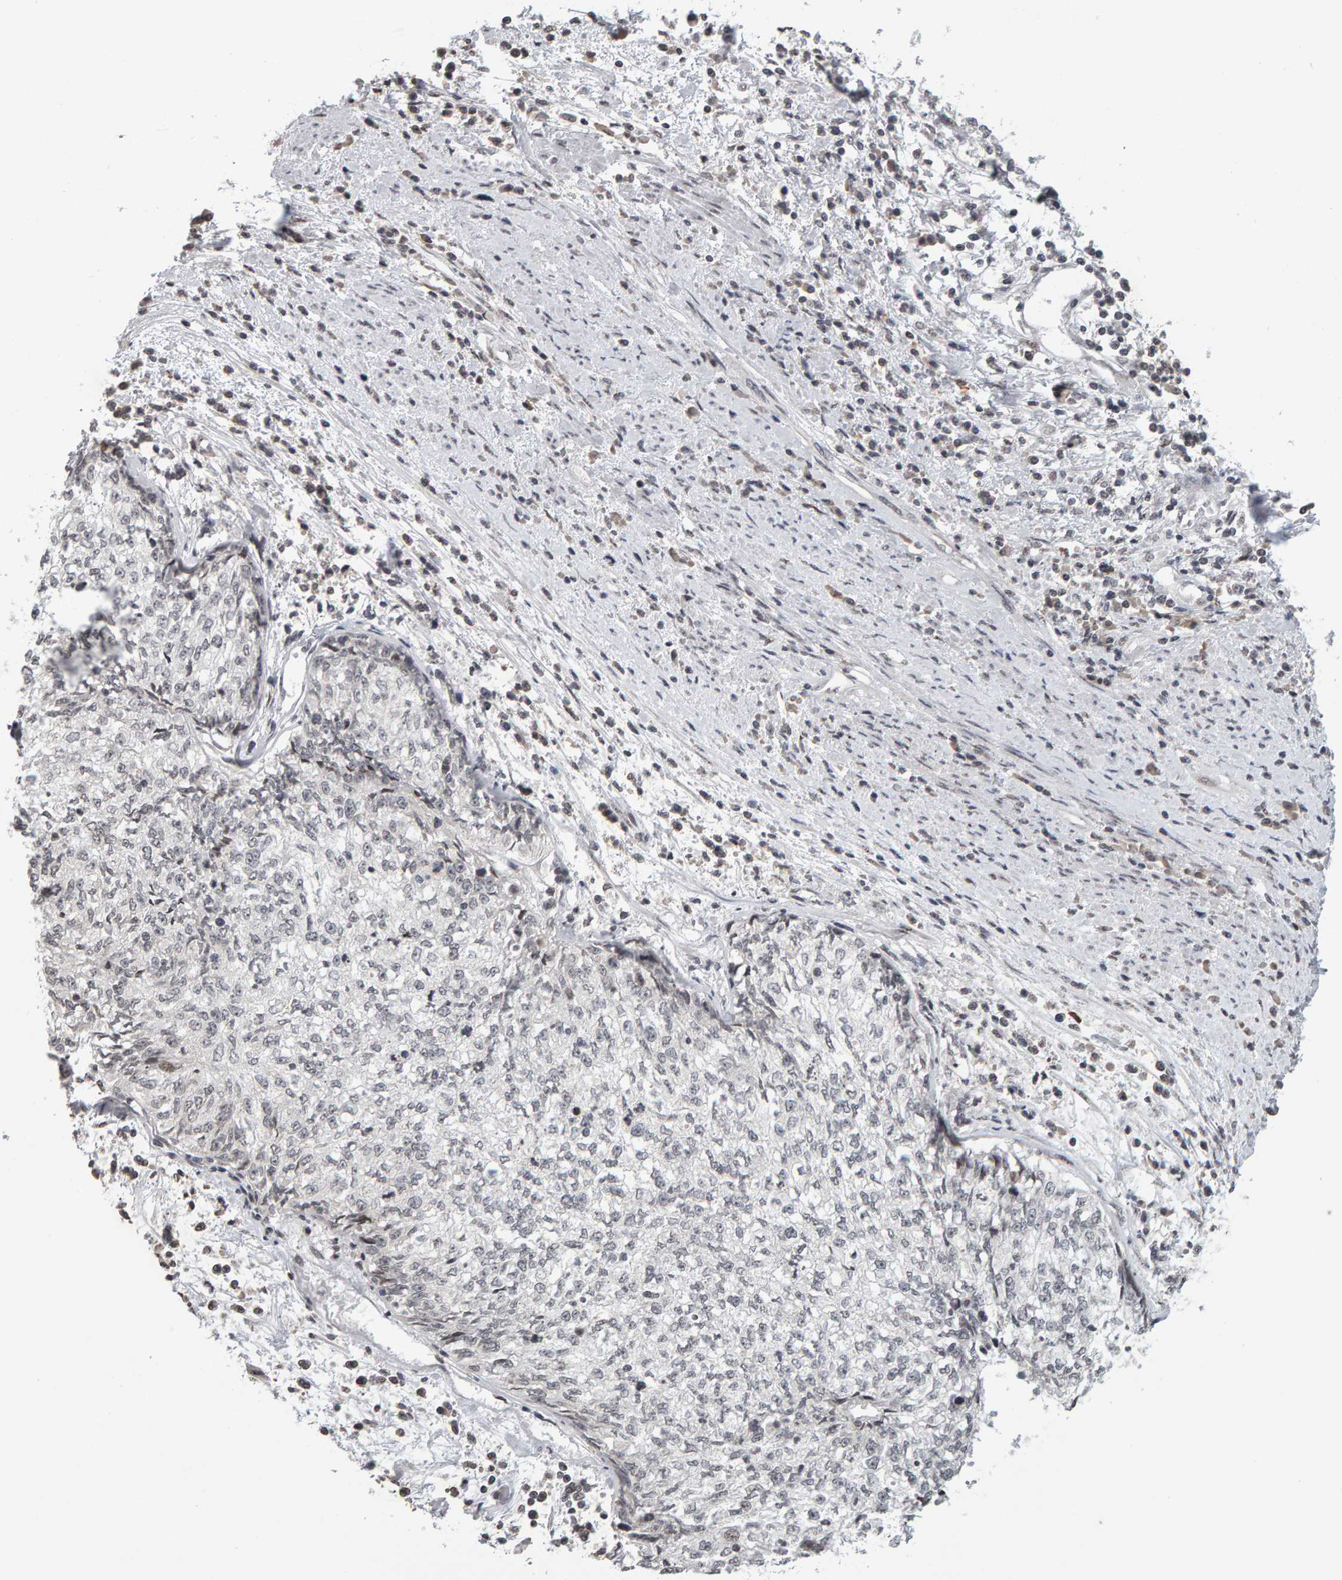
{"staining": {"intensity": "negative", "quantity": "none", "location": "none"}, "tissue": "cervical cancer", "cell_type": "Tumor cells", "image_type": "cancer", "snomed": [{"axis": "morphology", "description": "Squamous cell carcinoma, NOS"}, {"axis": "topography", "description": "Cervix"}], "caption": "The immunohistochemistry micrograph has no significant positivity in tumor cells of cervical cancer (squamous cell carcinoma) tissue.", "gene": "TRAM1", "patient": {"sex": "female", "age": 57}}